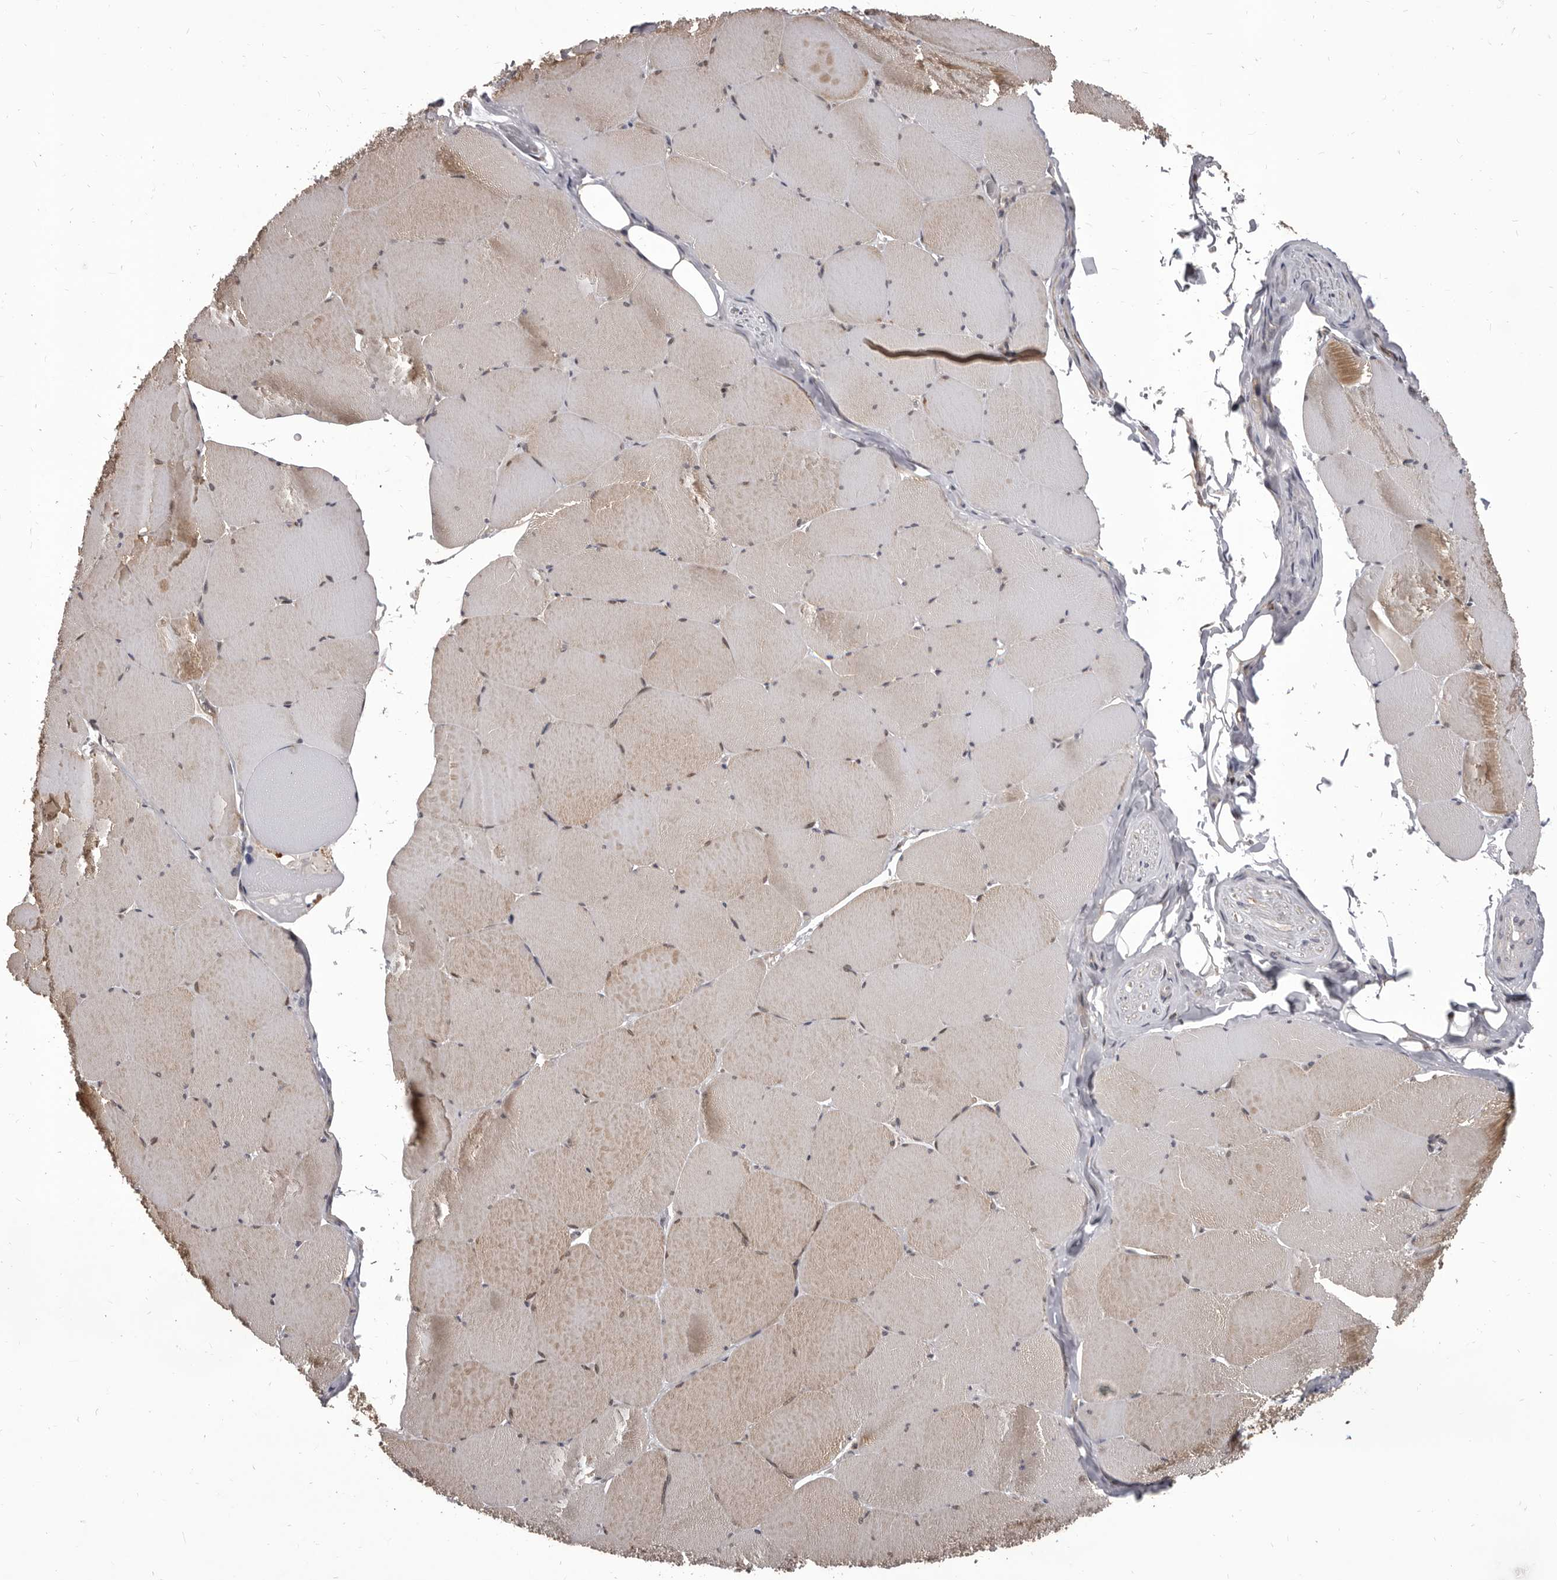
{"staining": {"intensity": "moderate", "quantity": "25%-75%", "location": "cytoplasmic/membranous"}, "tissue": "skeletal muscle", "cell_type": "Myocytes", "image_type": "normal", "snomed": [{"axis": "morphology", "description": "Normal tissue, NOS"}, {"axis": "topography", "description": "Skeletal muscle"}, {"axis": "topography", "description": "Head-Neck"}], "caption": "A high-resolution histopathology image shows immunohistochemistry (IHC) staining of benign skeletal muscle, which exhibits moderate cytoplasmic/membranous expression in about 25%-75% of myocytes. Nuclei are stained in blue.", "gene": "MAP3K14", "patient": {"sex": "male", "age": 66}}